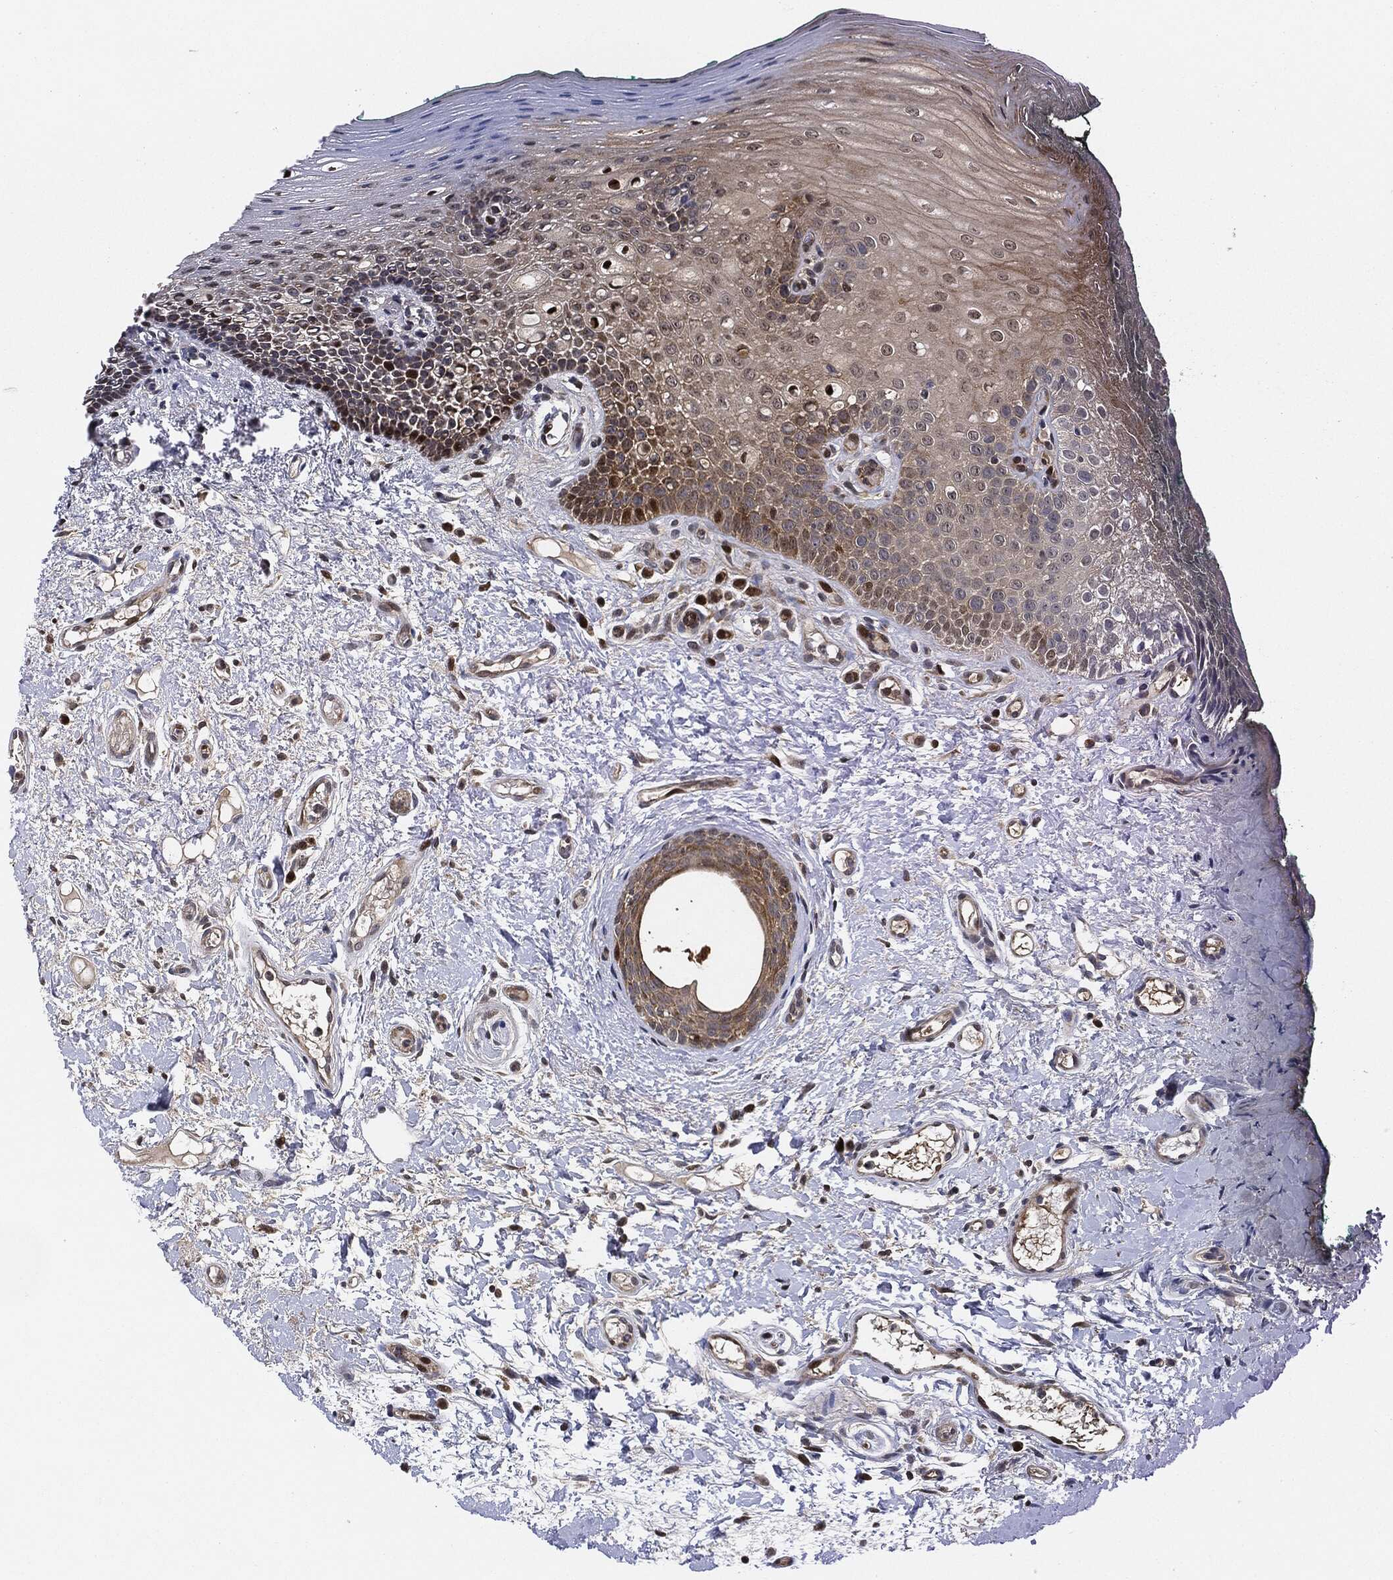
{"staining": {"intensity": "weak", "quantity": "<25%", "location": "cytoplasmic/membranous"}, "tissue": "oral mucosa", "cell_type": "Squamous epithelial cells", "image_type": "normal", "snomed": [{"axis": "morphology", "description": "Normal tissue, NOS"}, {"axis": "topography", "description": "Oral tissue"}], "caption": "Immunohistochemical staining of normal human oral mucosa demonstrates no significant expression in squamous epithelial cells. Brightfield microscopy of immunohistochemistry (IHC) stained with DAB (3,3'-diaminobenzidine) (brown) and hematoxylin (blue), captured at high magnification.", "gene": "RNASEL", "patient": {"sex": "female", "age": 83}}